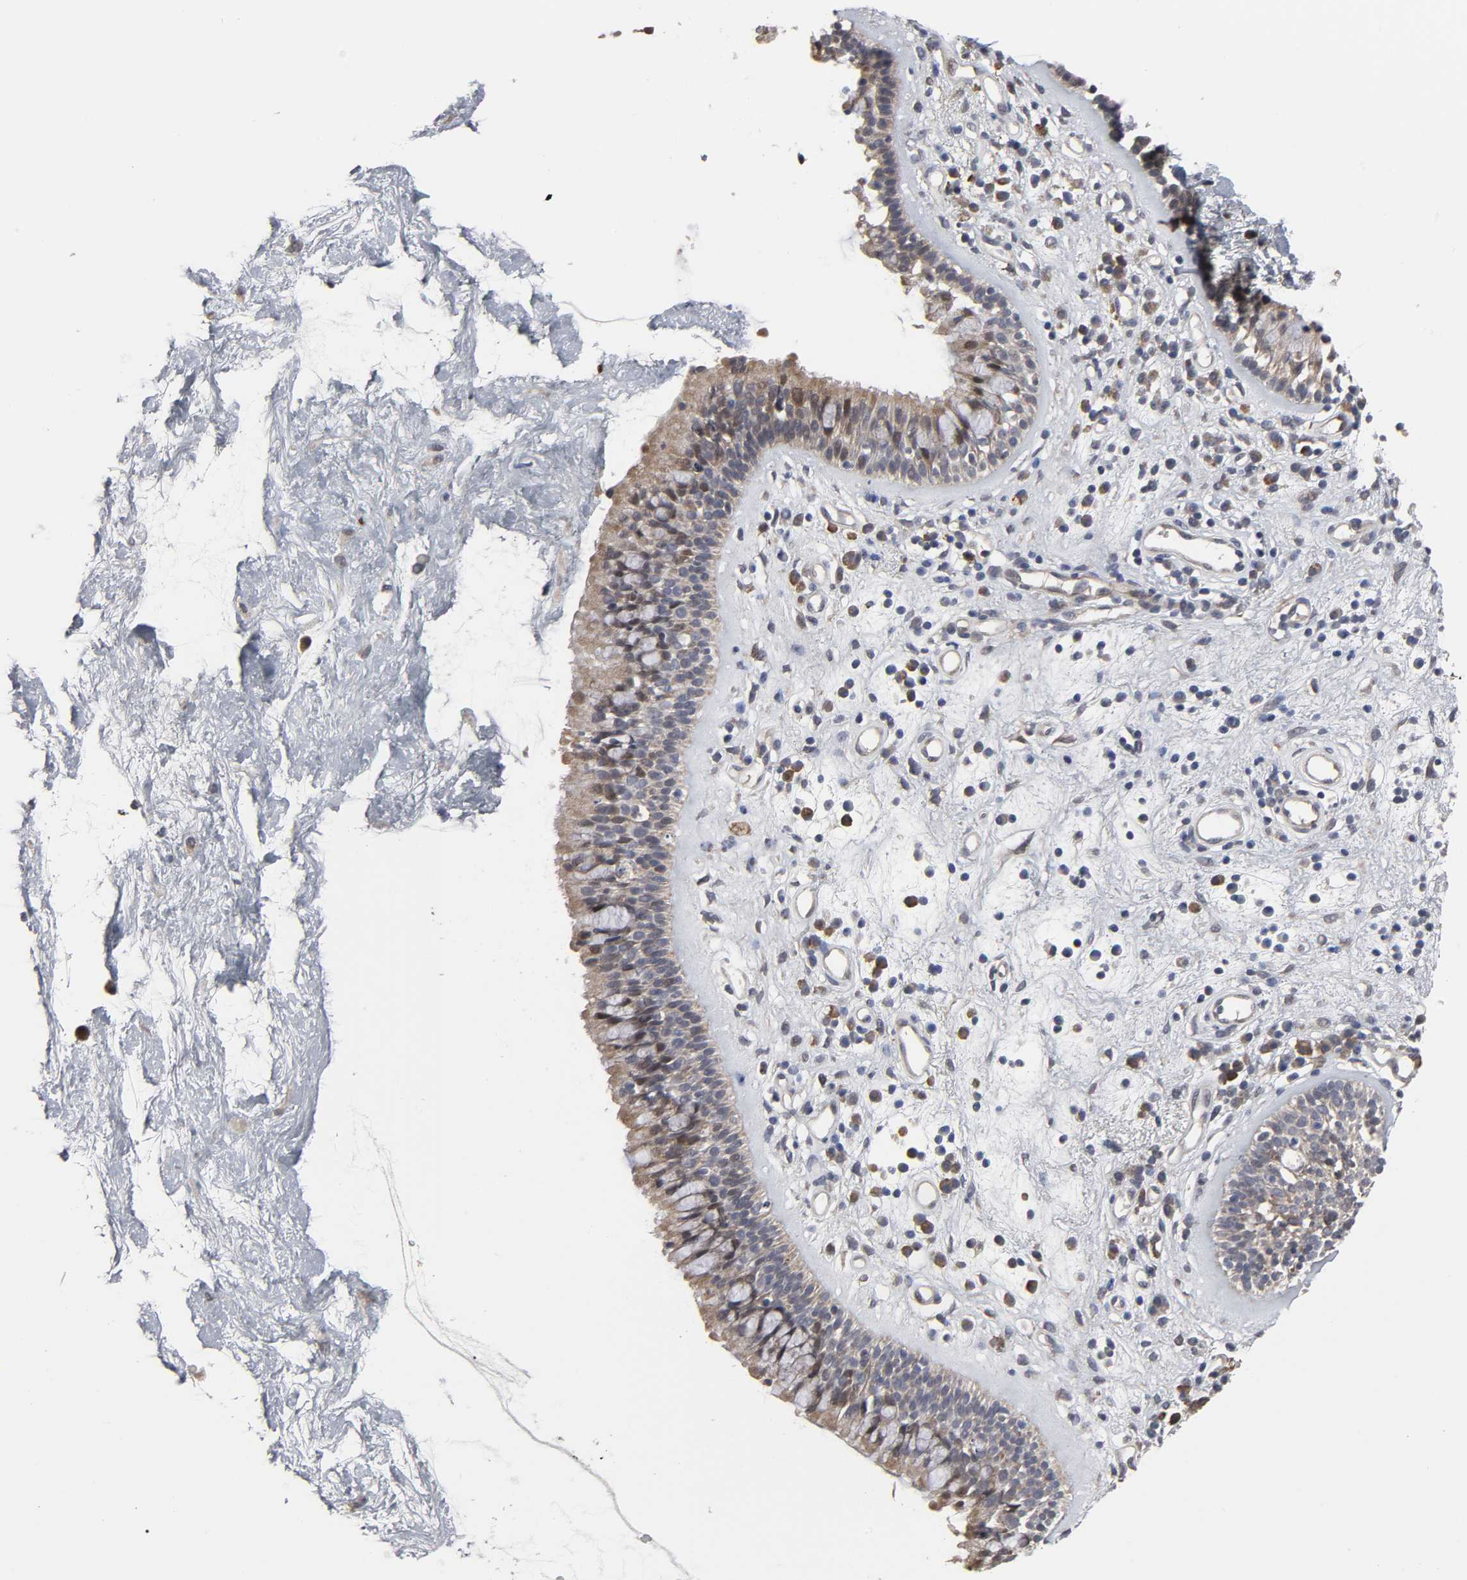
{"staining": {"intensity": "moderate", "quantity": ">75%", "location": "cytoplasmic/membranous,nuclear"}, "tissue": "nasopharynx", "cell_type": "Respiratory epithelial cells", "image_type": "normal", "snomed": [{"axis": "morphology", "description": "Normal tissue, NOS"}, {"axis": "morphology", "description": "Inflammation, NOS"}, {"axis": "topography", "description": "Nasopharynx"}], "caption": "Human nasopharynx stained with a brown dye demonstrates moderate cytoplasmic/membranous,nuclear positive staining in about >75% of respiratory epithelial cells.", "gene": "HNF4A", "patient": {"sex": "male", "age": 48}}